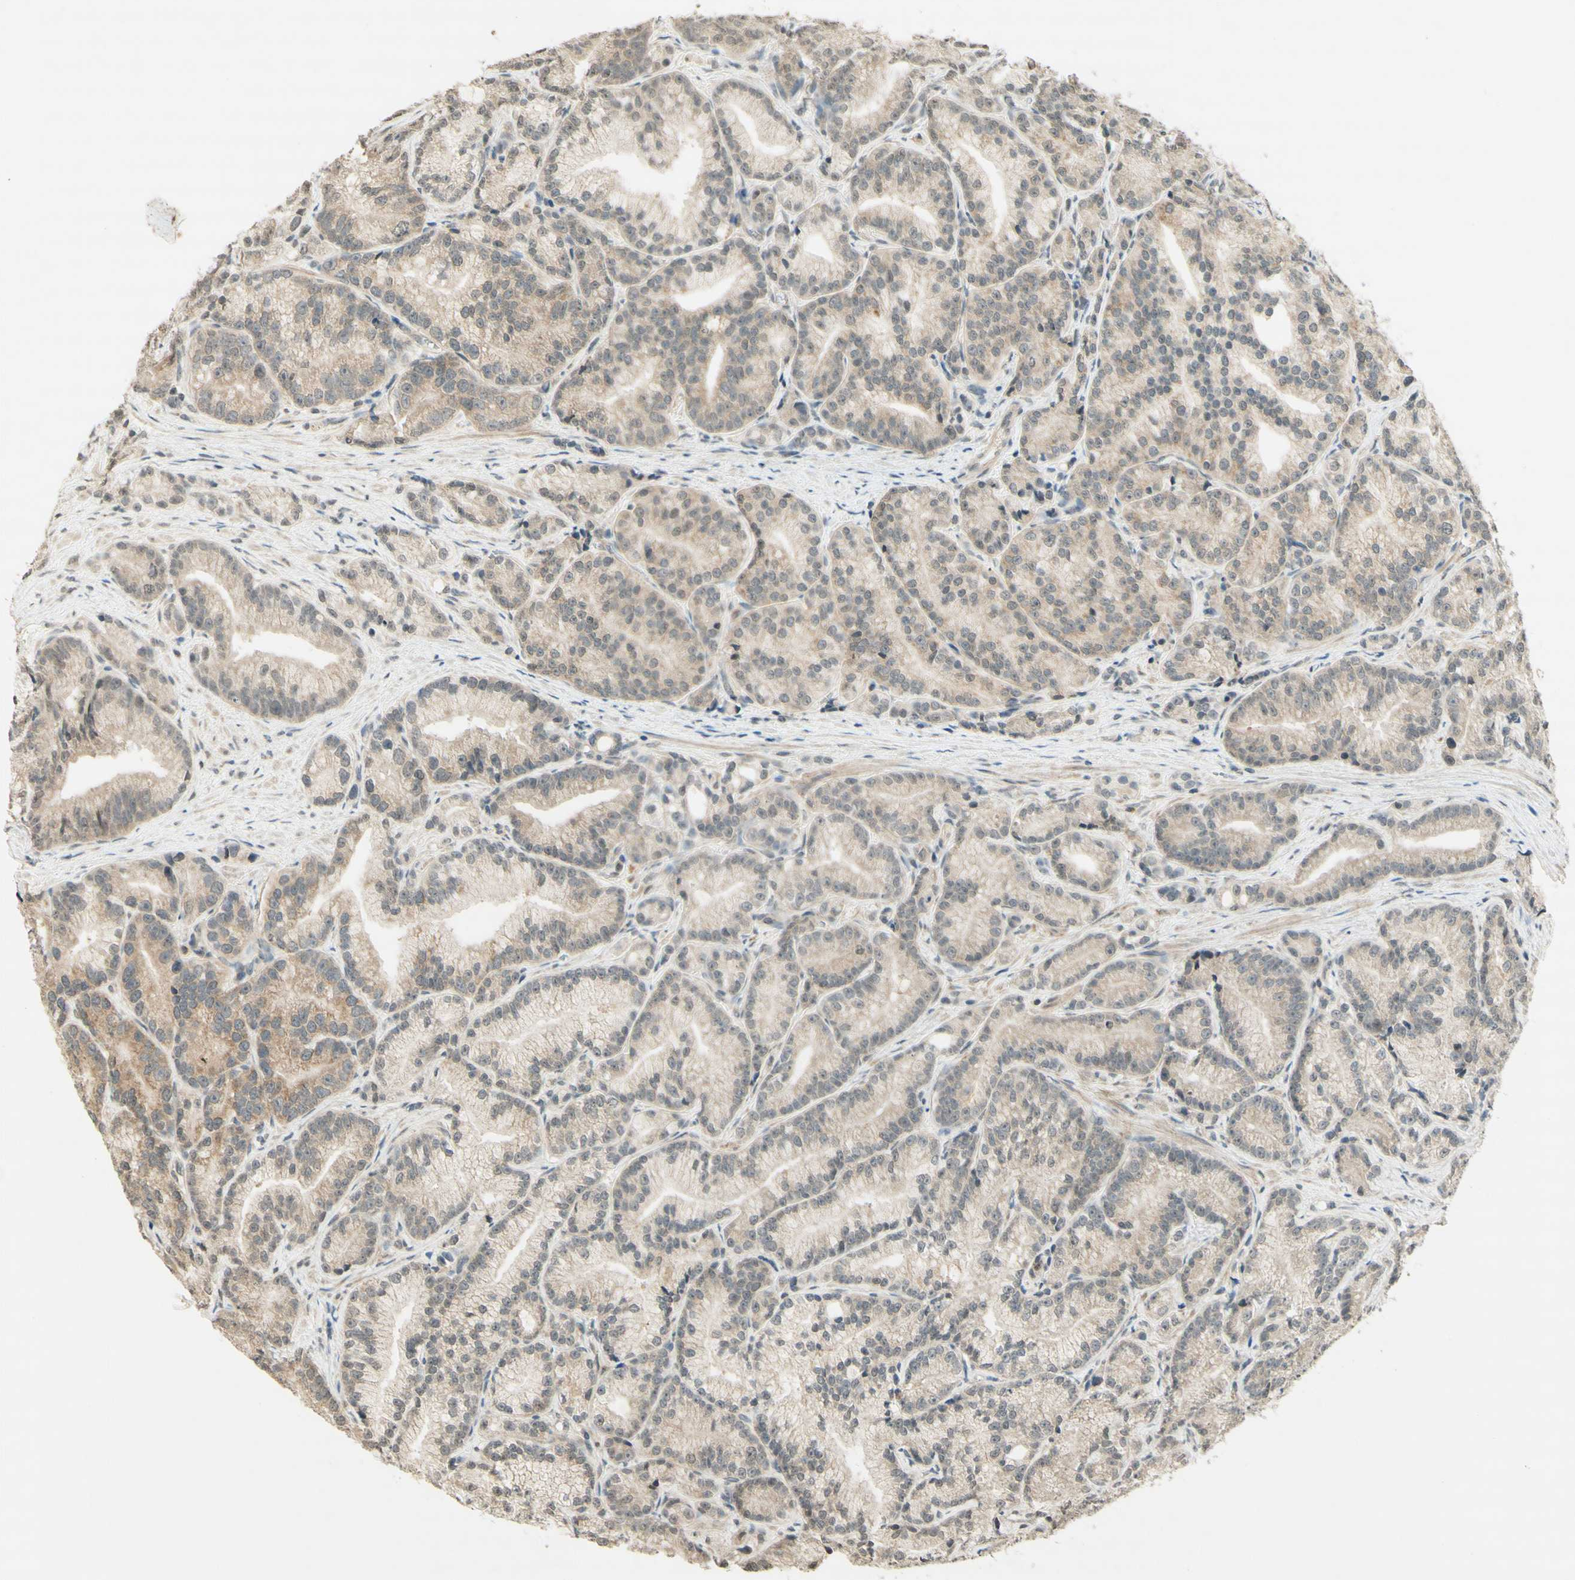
{"staining": {"intensity": "weak", "quantity": ">75%", "location": "cytoplasmic/membranous"}, "tissue": "prostate cancer", "cell_type": "Tumor cells", "image_type": "cancer", "snomed": [{"axis": "morphology", "description": "Adenocarcinoma, Low grade"}, {"axis": "topography", "description": "Prostate"}], "caption": "Protein expression analysis of human prostate cancer (adenocarcinoma (low-grade)) reveals weak cytoplasmic/membranous staining in about >75% of tumor cells. The staining was performed using DAB, with brown indicating positive protein expression. Nuclei are stained blue with hematoxylin.", "gene": "GLI1", "patient": {"sex": "male", "age": 89}}